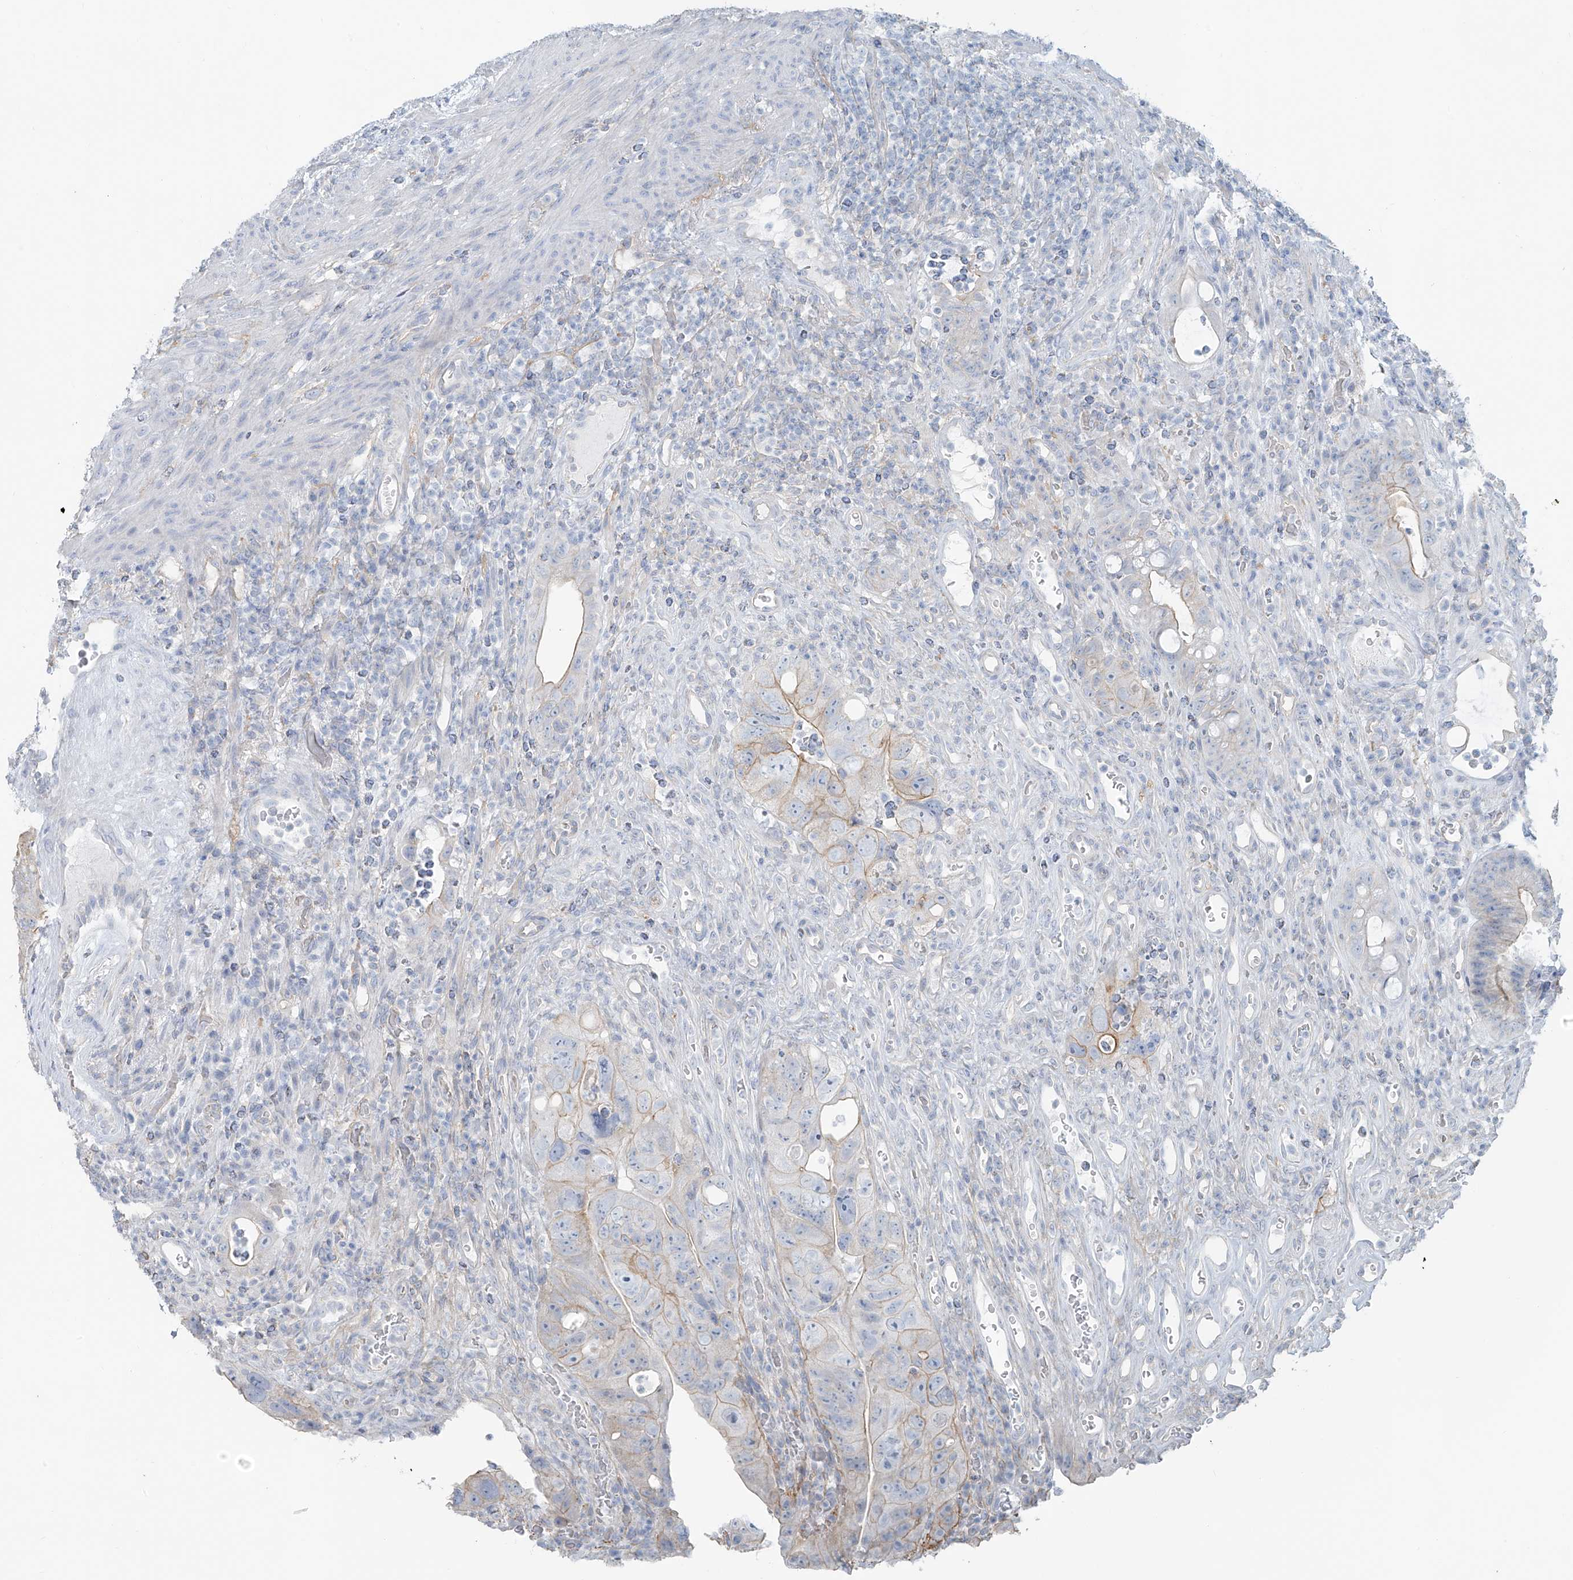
{"staining": {"intensity": "moderate", "quantity": "<25%", "location": "cytoplasmic/membranous"}, "tissue": "colorectal cancer", "cell_type": "Tumor cells", "image_type": "cancer", "snomed": [{"axis": "morphology", "description": "Adenocarcinoma, NOS"}, {"axis": "topography", "description": "Rectum"}], "caption": "A photomicrograph of human colorectal cancer (adenocarcinoma) stained for a protein shows moderate cytoplasmic/membranous brown staining in tumor cells.", "gene": "TUBE1", "patient": {"sex": "male", "age": 59}}